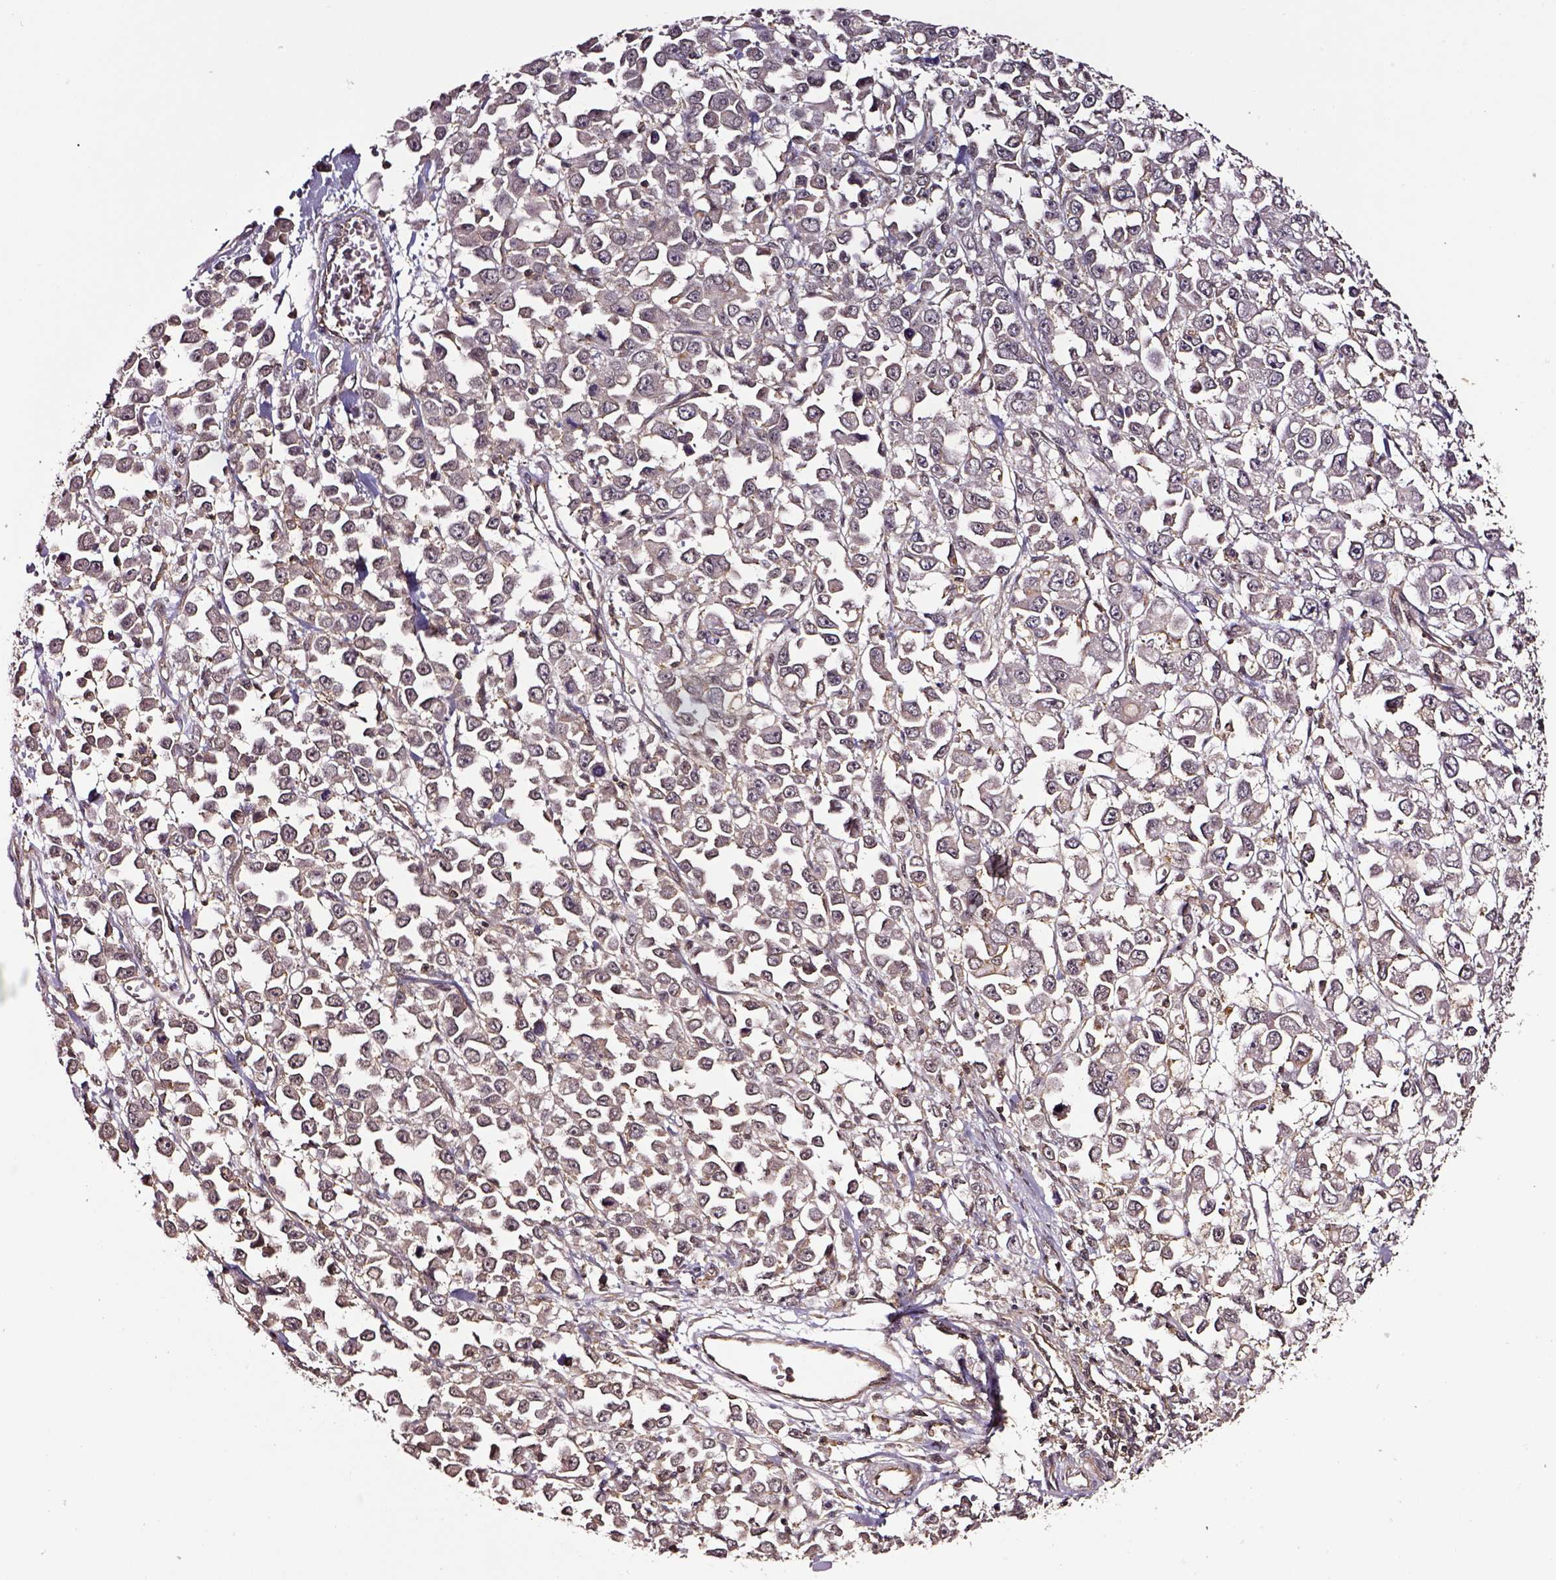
{"staining": {"intensity": "weak", "quantity": ">75%", "location": "cytoplasmic/membranous"}, "tissue": "stomach cancer", "cell_type": "Tumor cells", "image_type": "cancer", "snomed": [{"axis": "morphology", "description": "Adenocarcinoma, NOS"}, {"axis": "topography", "description": "Stomach, upper"}], "caption": "Stomach cancer tissue shows weak cytoplasmic/membranous staining in approximately >75% of tumor cells, visualized by immunohistochemistry.", "gene": "RASSF5", "patient": {"sex": "male", "age": 70}}